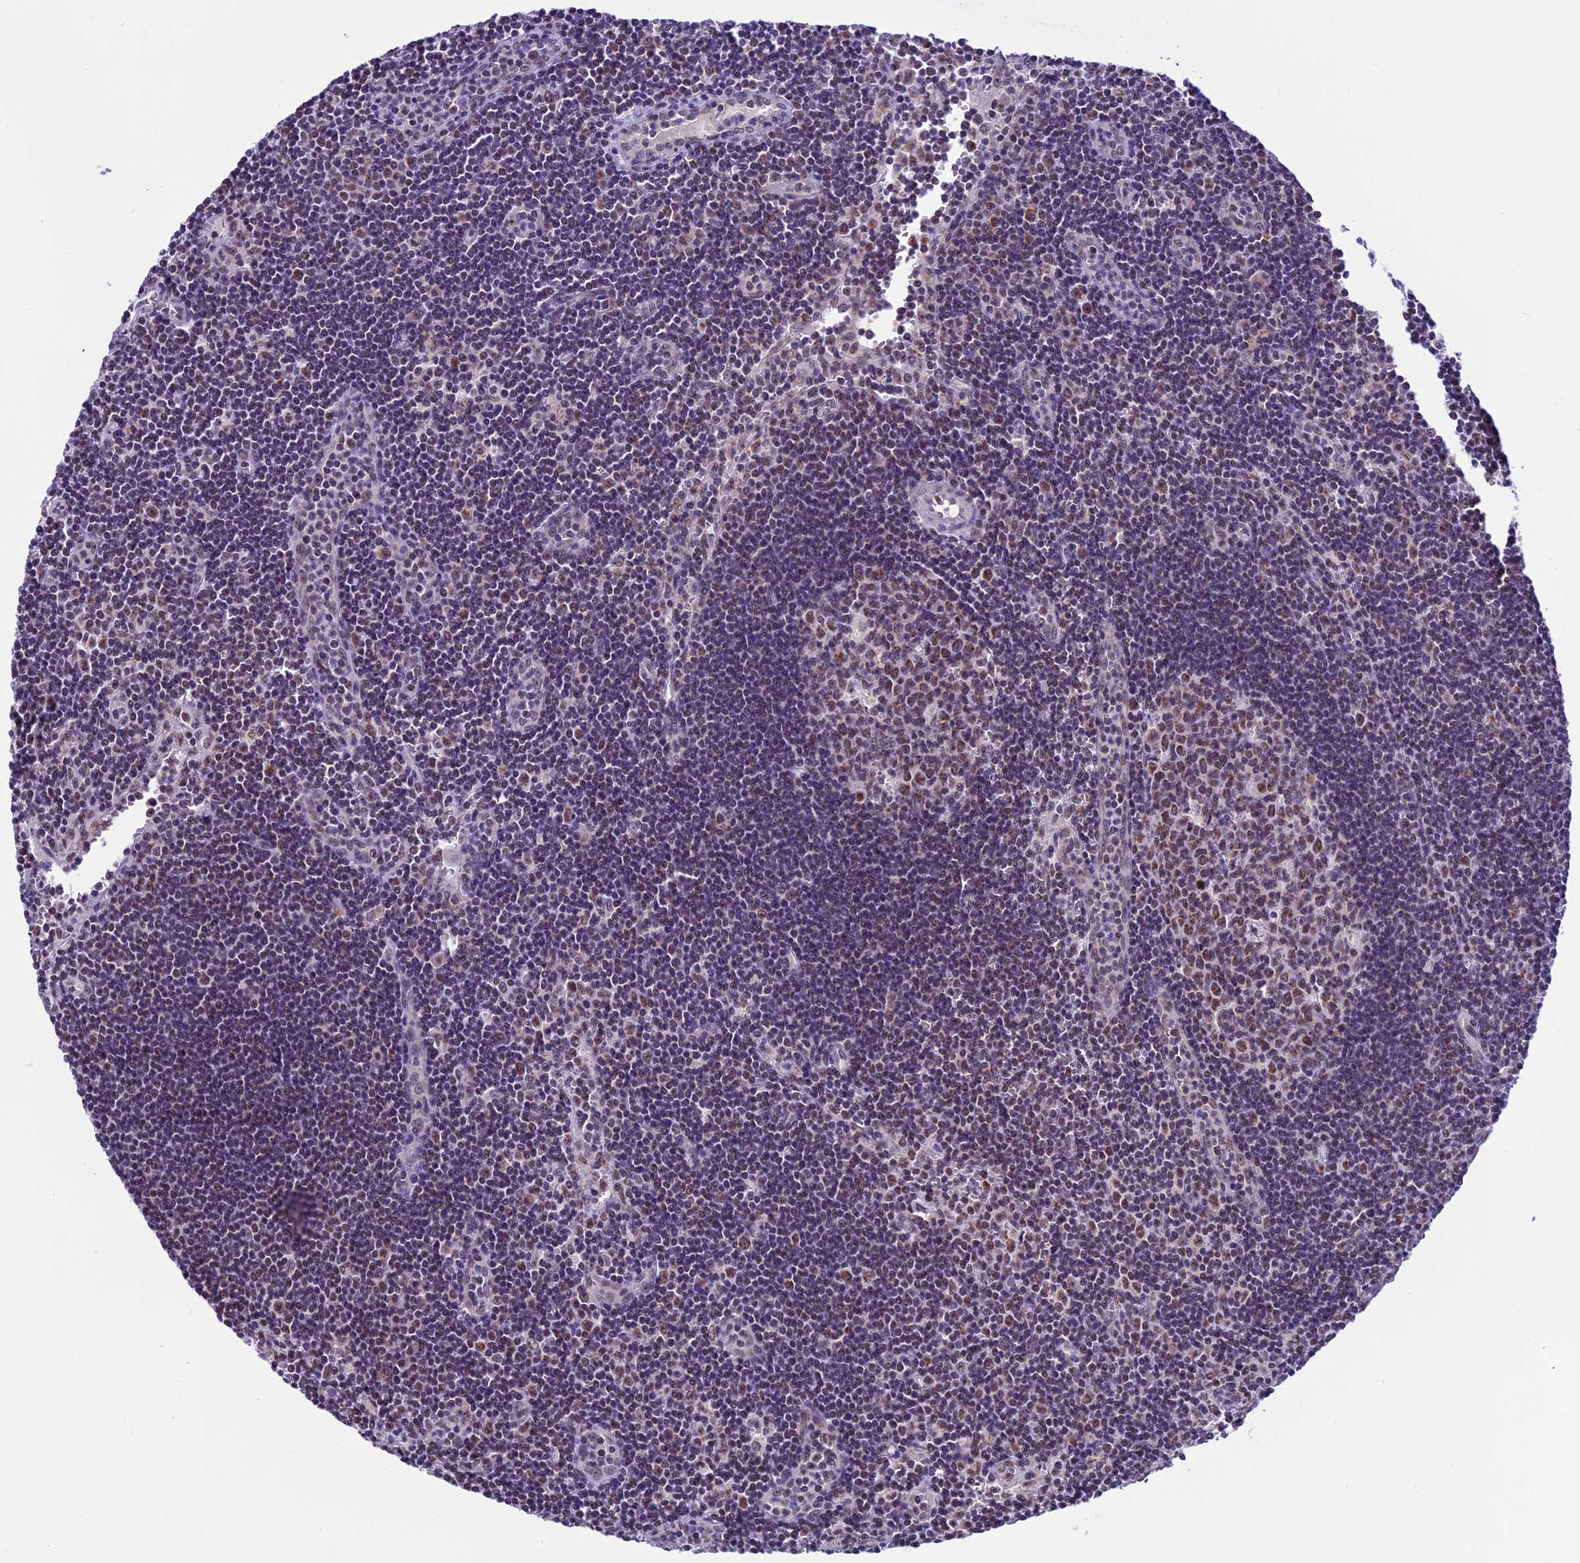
{"staining": {"intensity": "moderate", "quantity": "25%-75%", "location": "nuclear"}, "tissue": "lymph node", "cell_type": "Germinal center cells", "image_type": "normal", "snomed": [{"axis": "morphology", "description": "Normal tissue, NOS"}, {"axis": "topography", "description": "Lymph node"}], "caption": "Protein staining reveals moderate nuclear expression in approximately 25%-75% of germinal center cells in normal lymph node. The protein is stained brown, and the nuclei are stained in blue (DAB IHC with brightfield microscopy, high magnification).", "gene": "CARS2", "patient": {"sex": "female", "age": 32}}